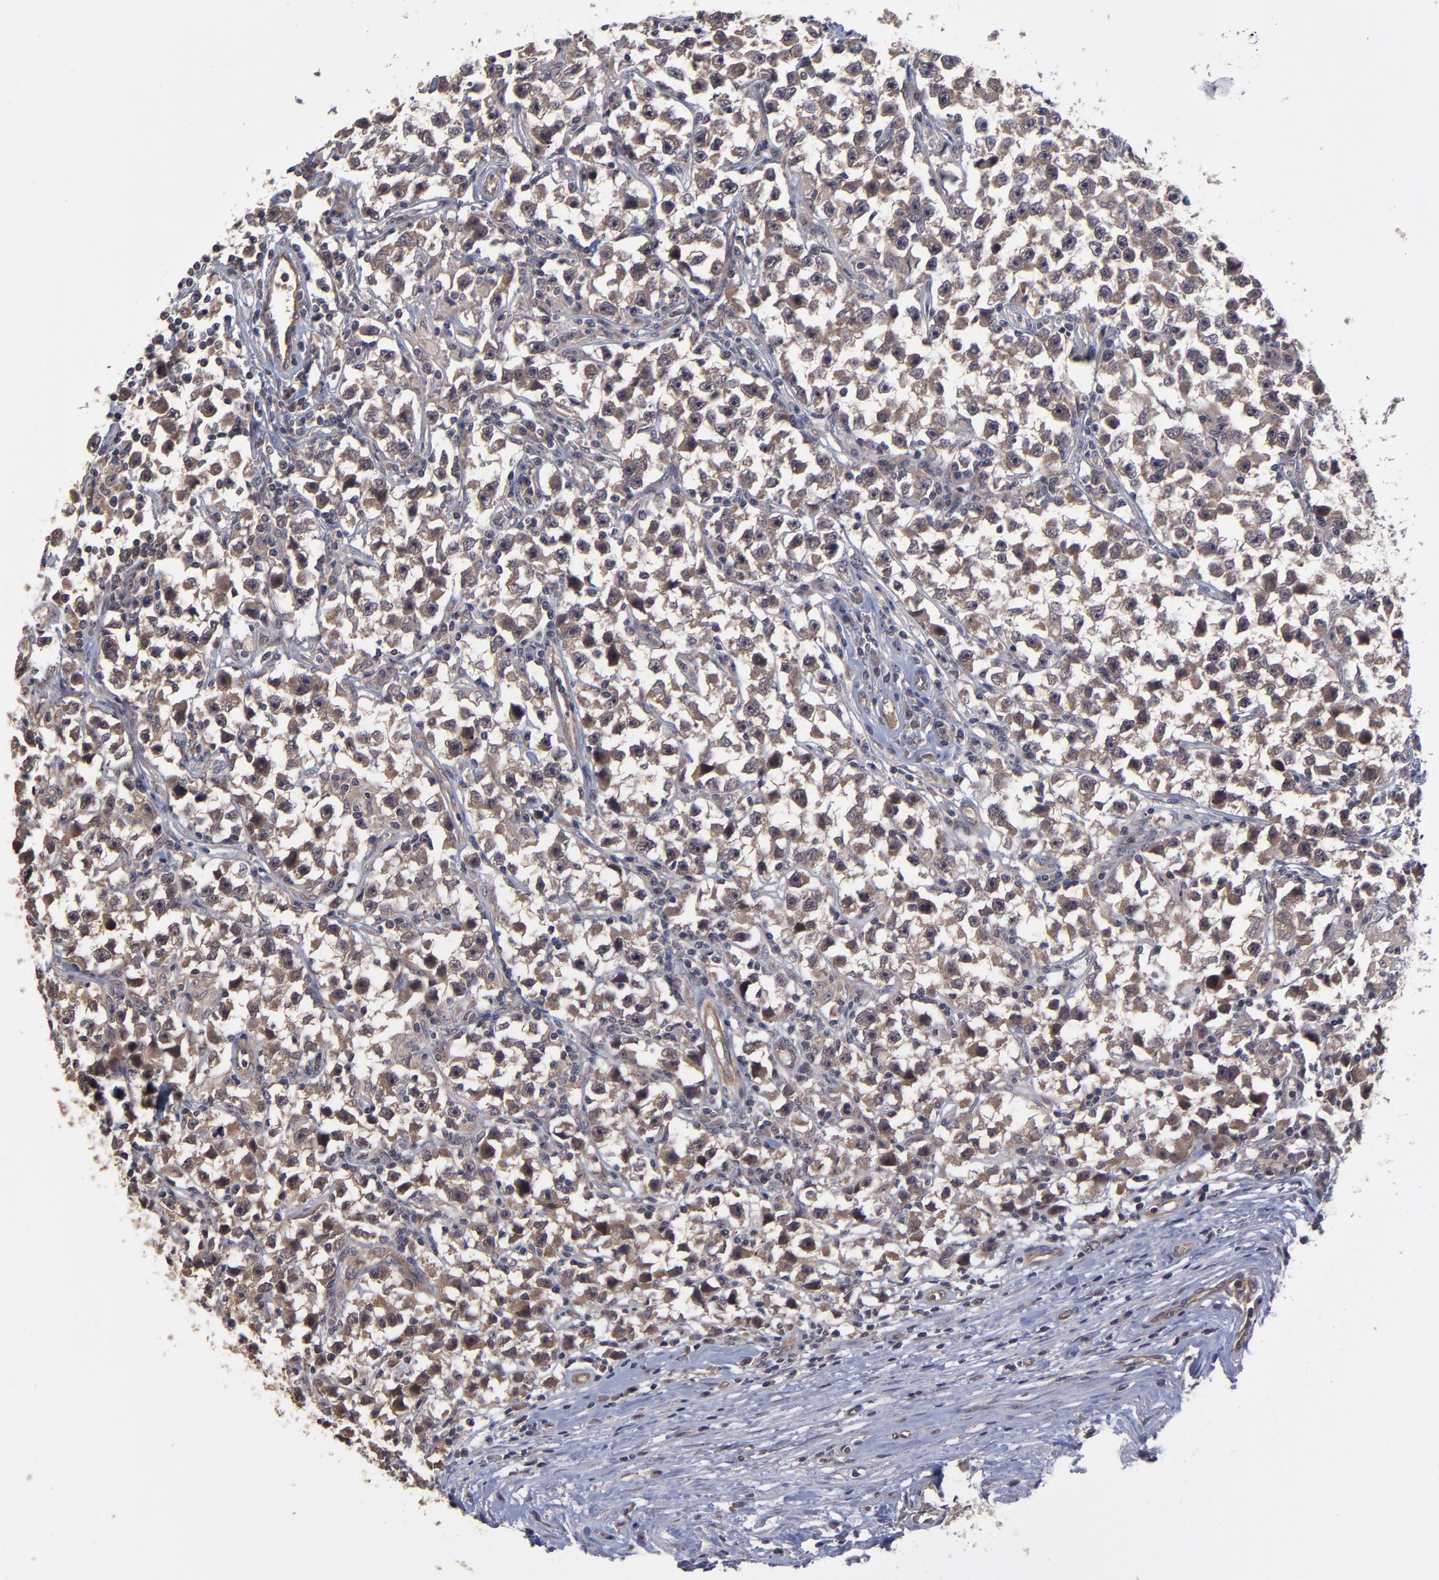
{"staining": {"intensity": "moderate", "quantity": ">75%", "location": "cytoplasmic/membranous"}, "tissue": "testis cancer", "cell_type": "Tumor cells", "image_type": "cancer", "snomed": [{"axis": "morphology", "description": "Seminoma, NOS"}, {"axis": "topography", "description": "Testis"}], "caption": "IHC staining of testis cancer (seminoma), which demonstrates medium levels of moderate cytoplasmic/membranous positivity in approximately >75% of tumor cells indicating moderate cytoplasmic/membranous protein expression. The staining was performed using DAB (brown) for protein detection and nuclei were counterstained in hematoxylin (blue).", "gene": "ZNF780B", "patient": {"sex": "male", "age": 33}}